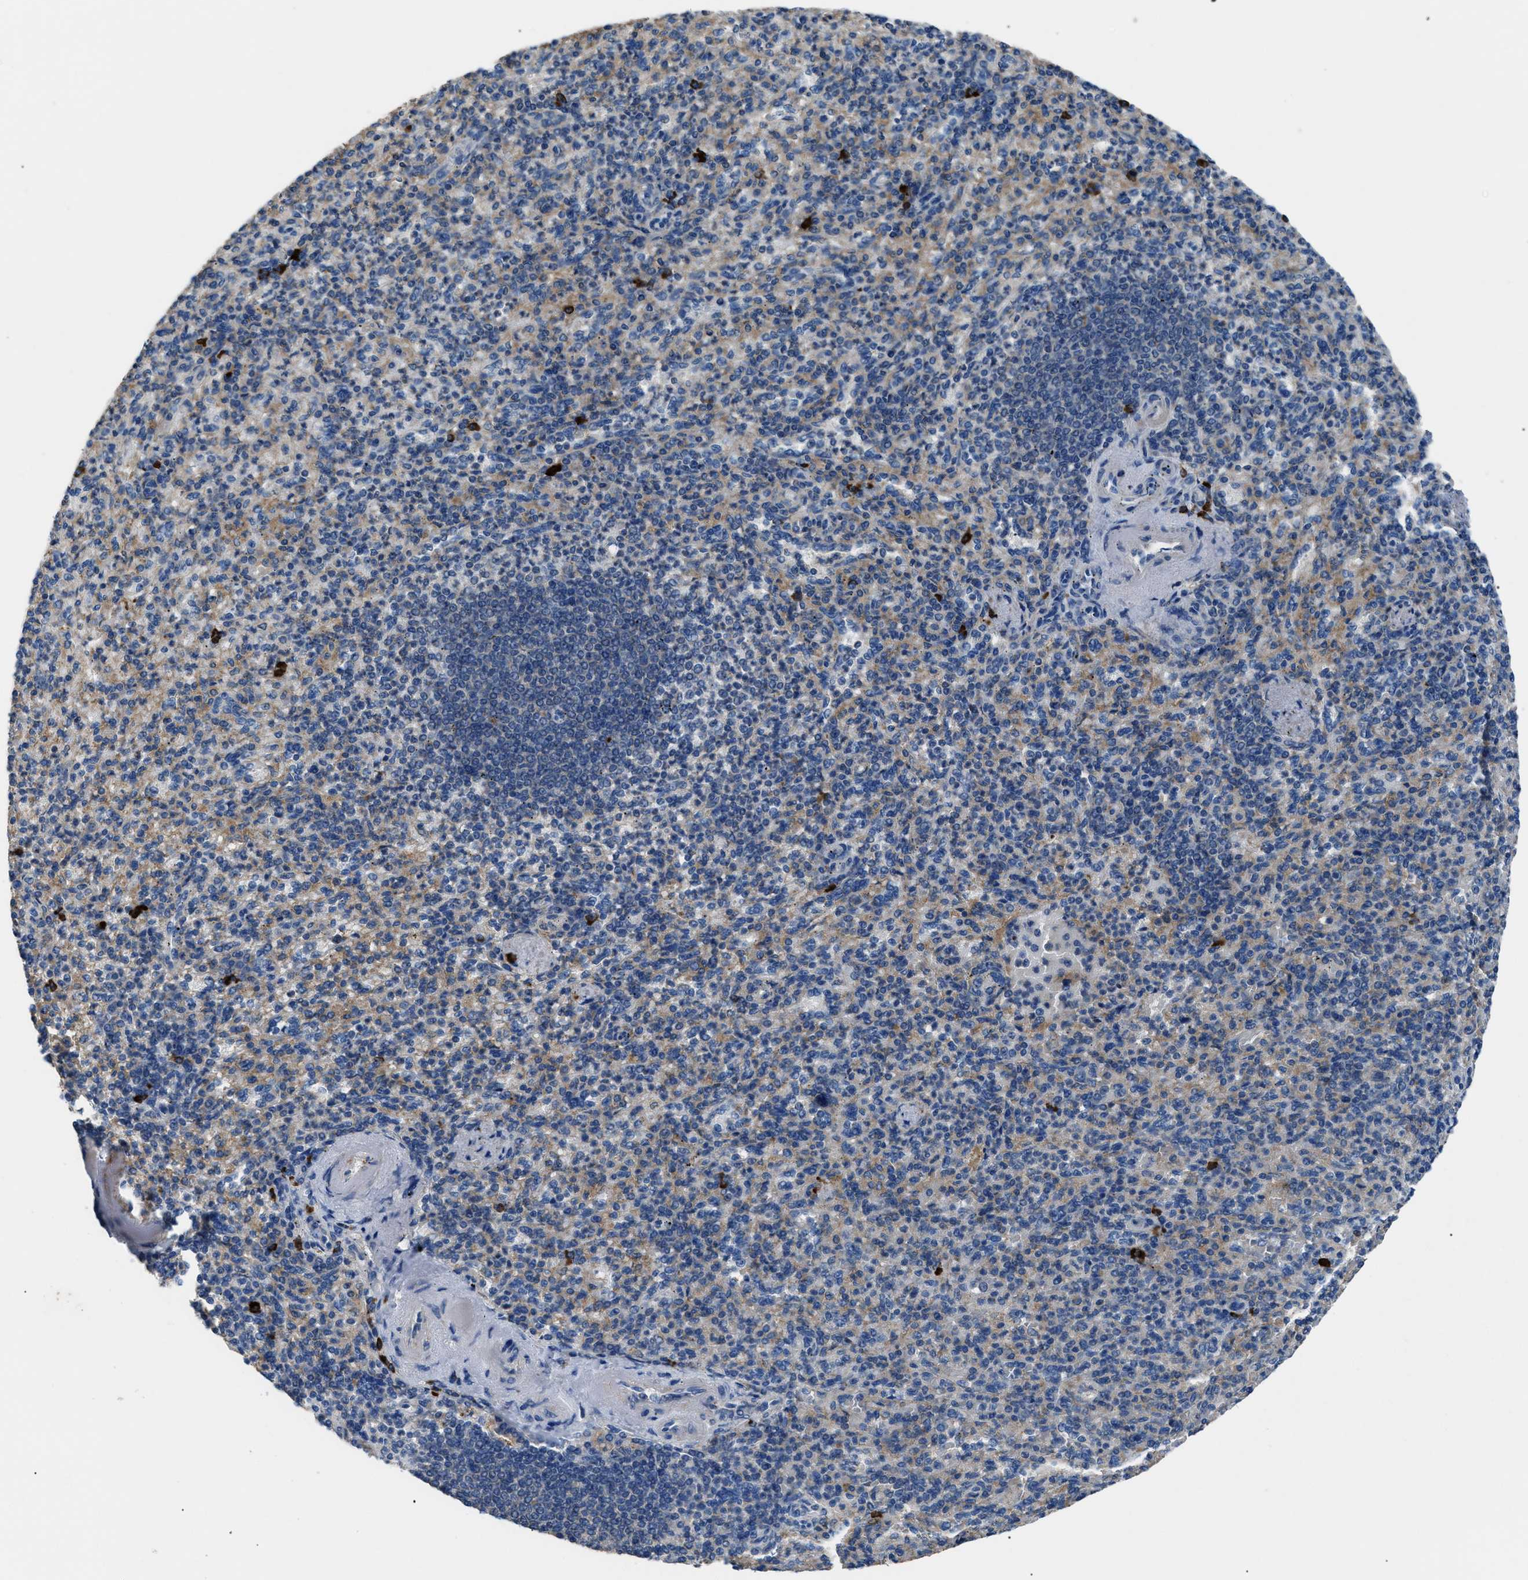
{"staining": {"intensity": "weak", "quantity": "25%-75%", "location": "cytoplasmic/membranous"}, "tissue": "spleen", "cell_type": "Cells in red pulp", "image_type": "normal", "snomed": [{"axis": "morphology", "description": "Normal tissue, NOS"}, {"axis": "topography", "description": "Spleen"}], "caption": "Immunohistochemical staining of benign spleen shows 25%-75% levels of weak cytoplasmic/membranous protein expression in about 25%-75% of cells in red pulp.", "gene": "SGCZ", "patient": {"sex": "female", "age": 74}}